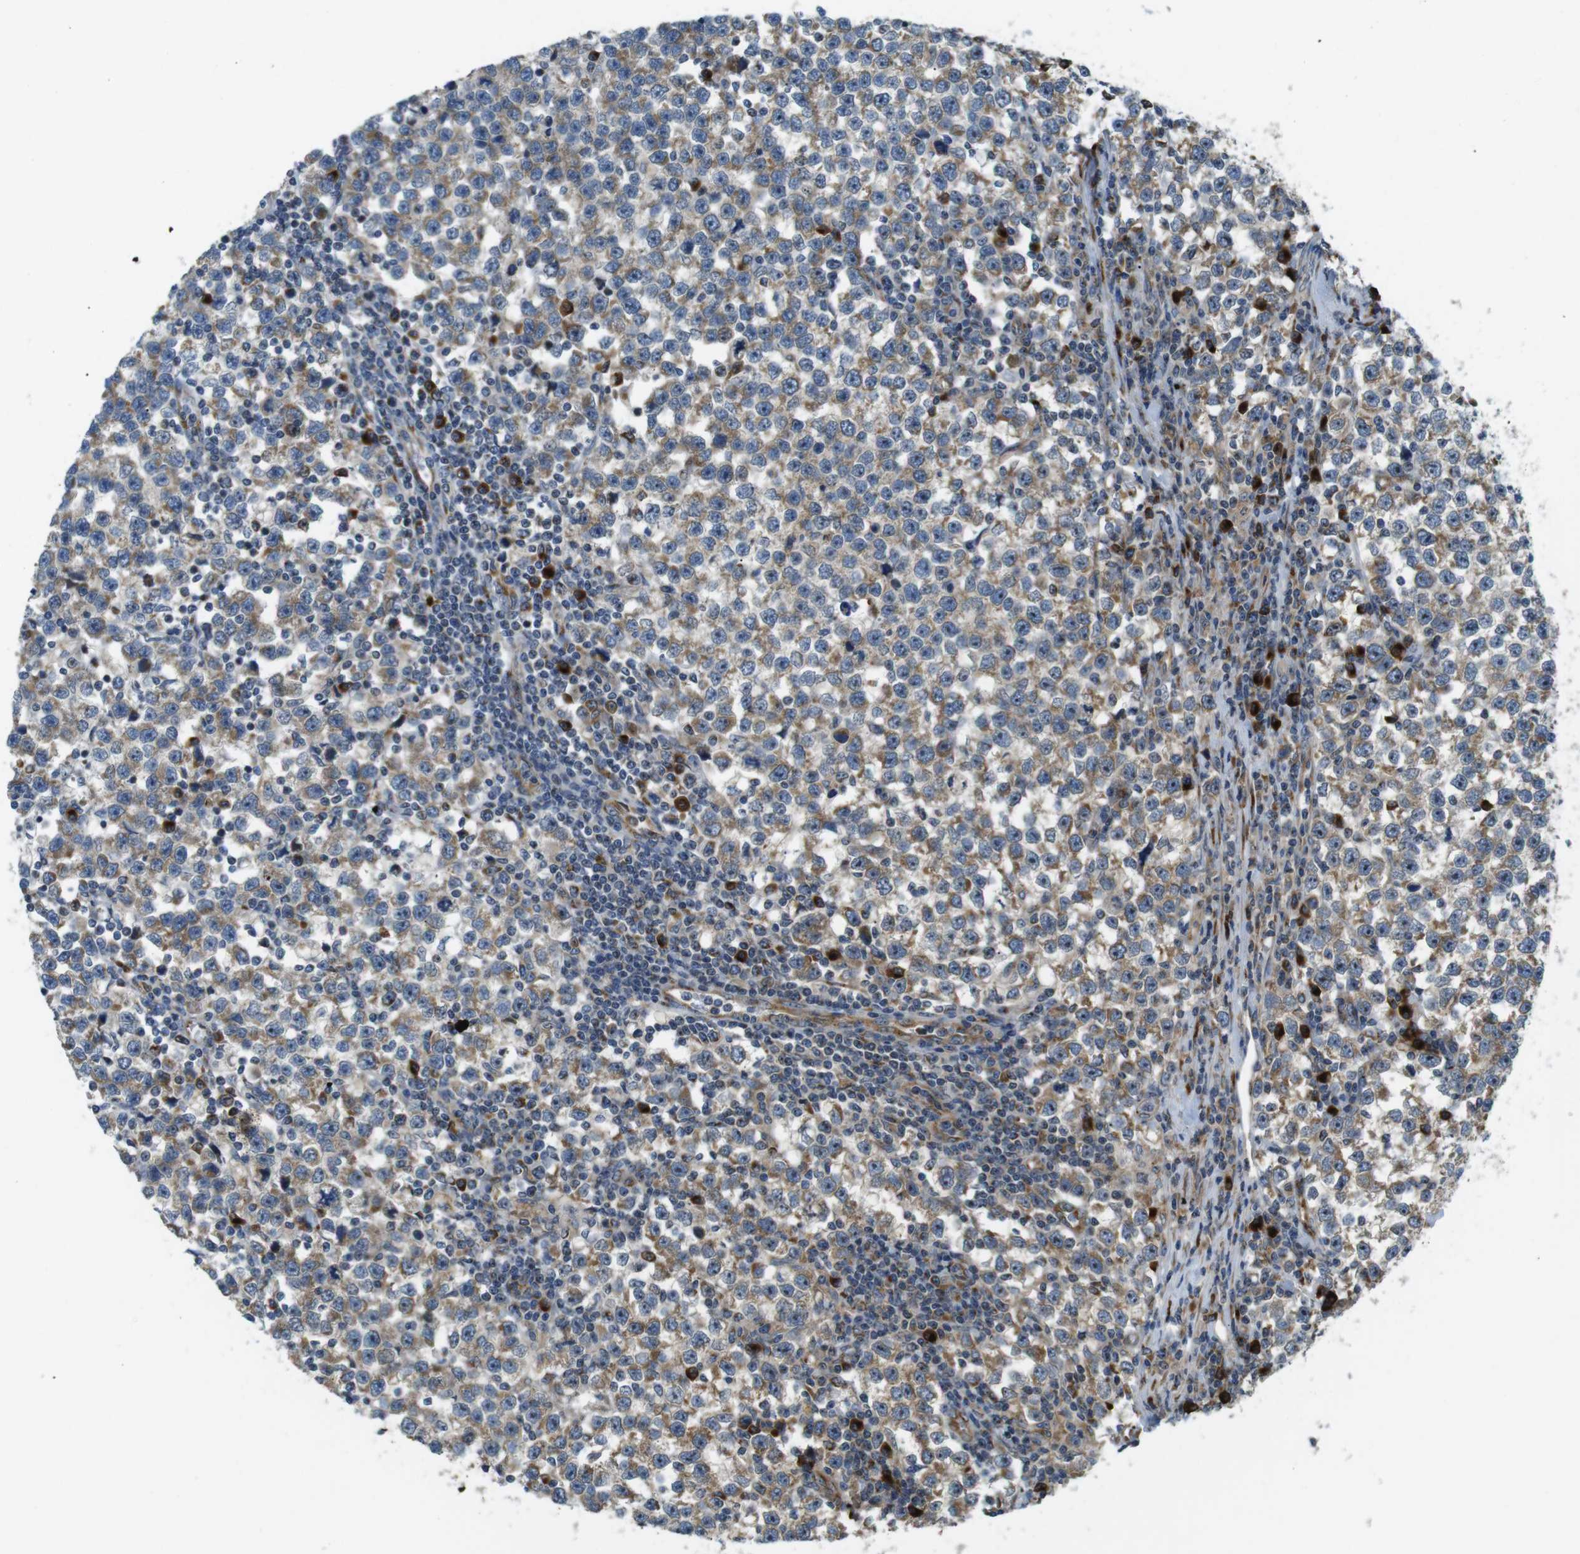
{"staining": {"intensity": "moderate", "quantity": ">75%", "location": "cytoplasmic/membranous"}, "tissue": "testis cancer", "cell_type": "Tumor cells", "image_type": "cancer", "snomed": [{"axis": "morphology", "description": "Seminoma, NOS"}, {"axis": "topography", "description": "Testis"}], "caption": "There is medium levels of moderate cytoplasmic/membranous staining in tumor cells of seminoma (testis), as demonstrated by immunohistochemical staining (brown color).", "gene": "TMEM143", "patient": {"sex": "male", "age": 43}}